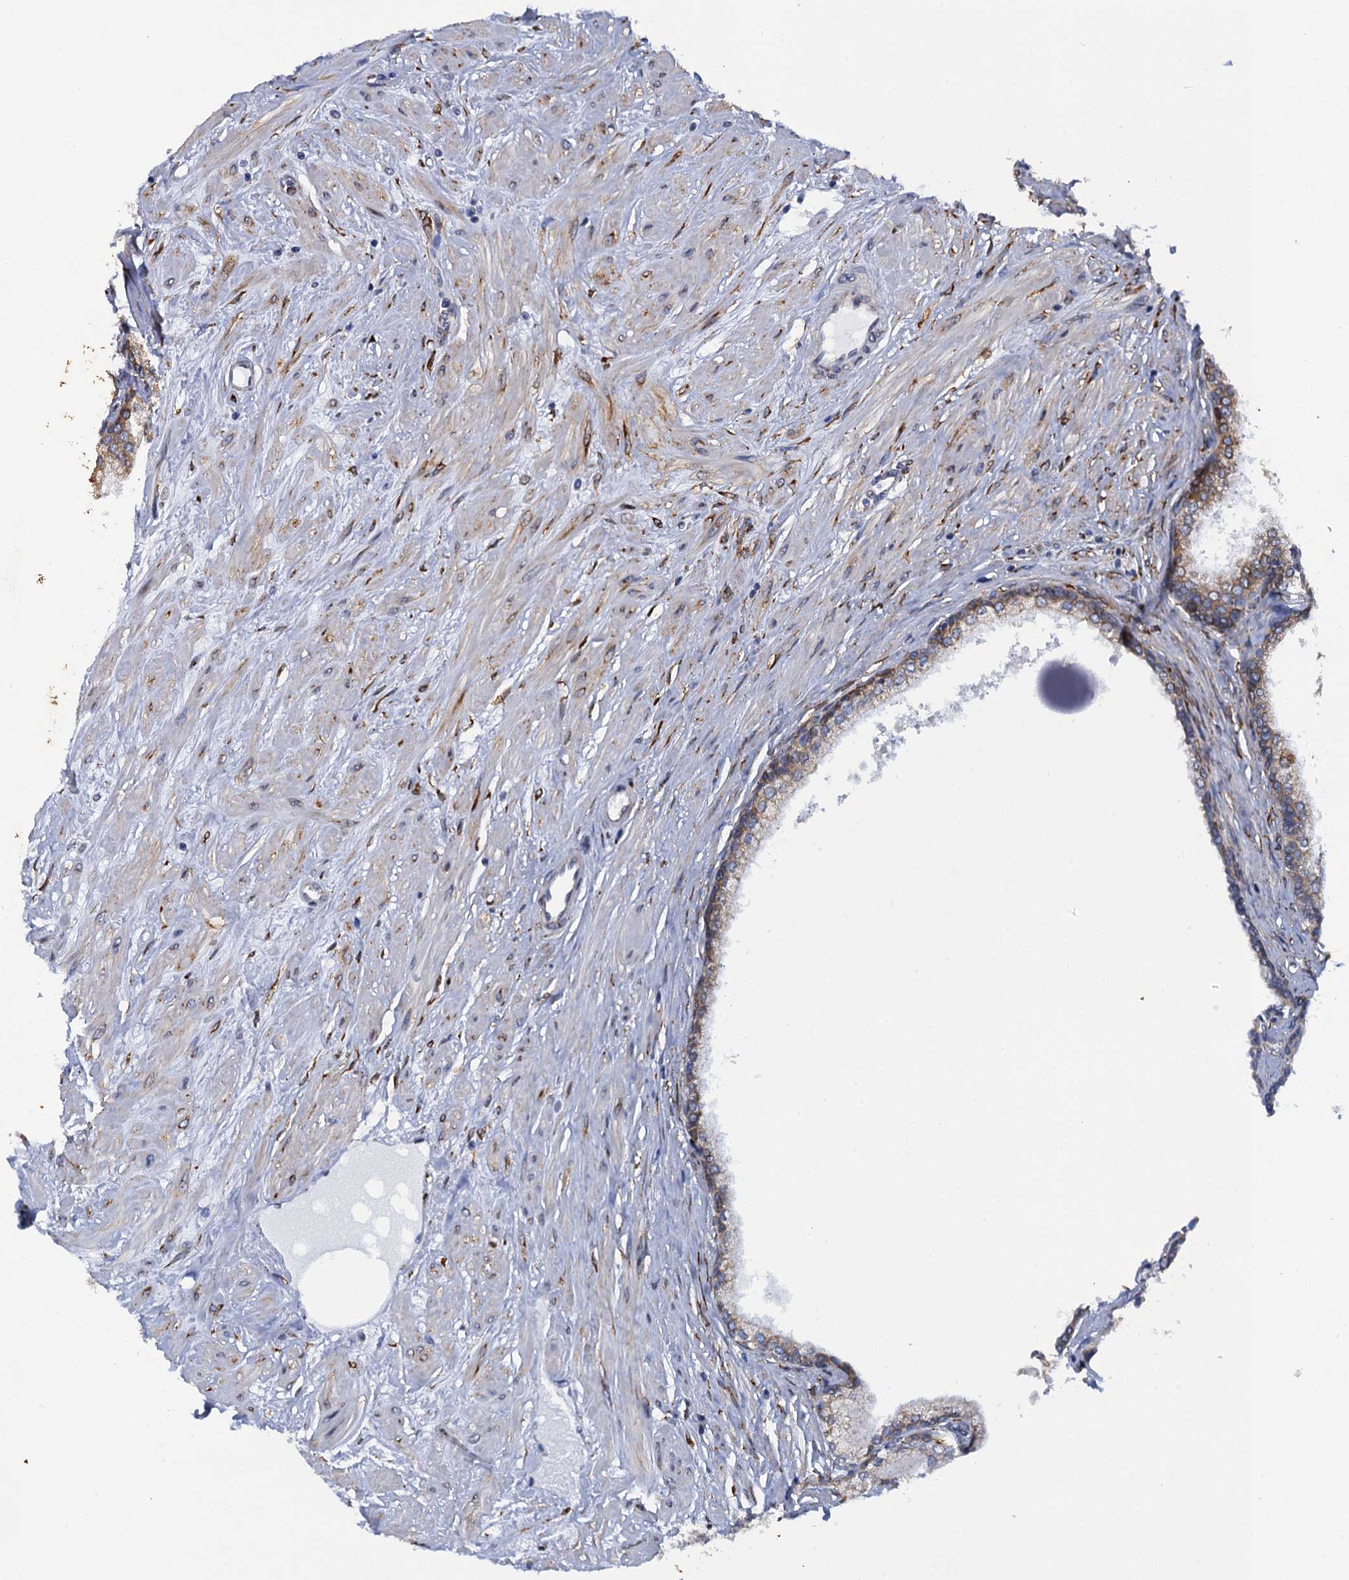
{"staining": {"intensity": "moderate", "quantity": "25%-75%", "location": "cytoplasmic/membranous"}, "tissue": "prostate", "cell_type": "Glandular cells", "image_type": "normal", "snomed": [{"axis": "morphology", "description": "Normal tissue, NOS"}, {"axis": "topography", "description": "Prostate"}], "caption": "Immunohistochemistry (DAB) staining of normal prostate demonstrates moderate cytoplasmic/membranous protein positivity in about 25%-75% of glandular cells. (DAB IHC with brightfield microscopy, high magnification).", "gene": "POGLUT3", "patient": {"sex": "male", "age": 60}}